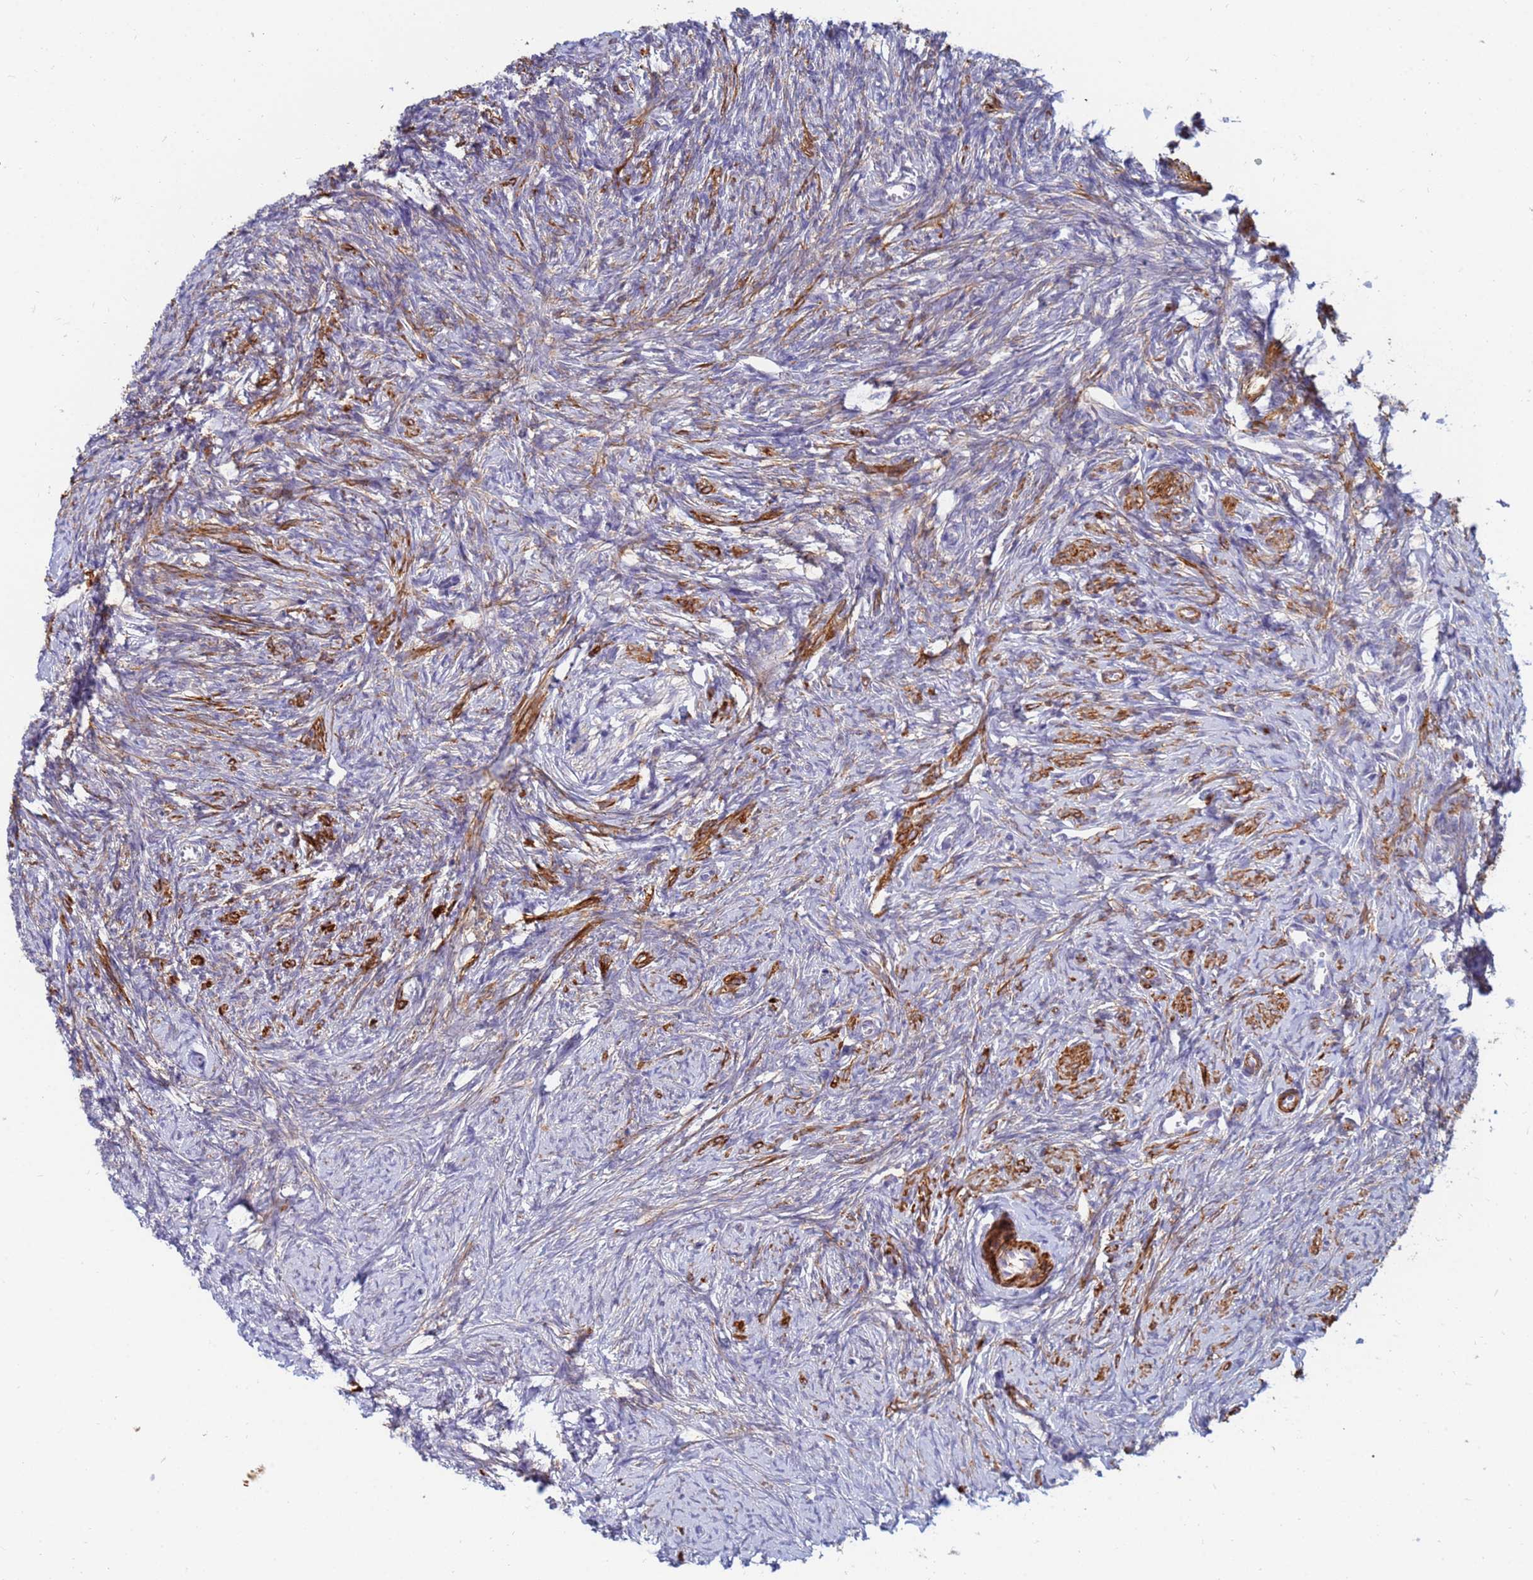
{"staining": {"intensity": "moderate", "quantity": ">75%", "location": "cytoplasmic/membranous"}, "tissue": "ovary", "cell_type": "Follicle cells", "image_type": "normal", "snomed": [{"axis": "morphology", "description": "Normal tissue, NOS"}, {"axis": "topography", "description": "Ovary"}], "caption": "The image demonstrates immunohistochemical staining of unremarkable ovary. There is moderate cytoplasmic/membranous expression is seen in about >75% of follicle cells. The staining was performed using DAB (3,3'-diaminobenzidine), with brown indicating positive protein expression. Nuclei are stained blue with hematoxylin.", "gene": "SDR39U1", "patient": {"sex": "female", "age": 44}}